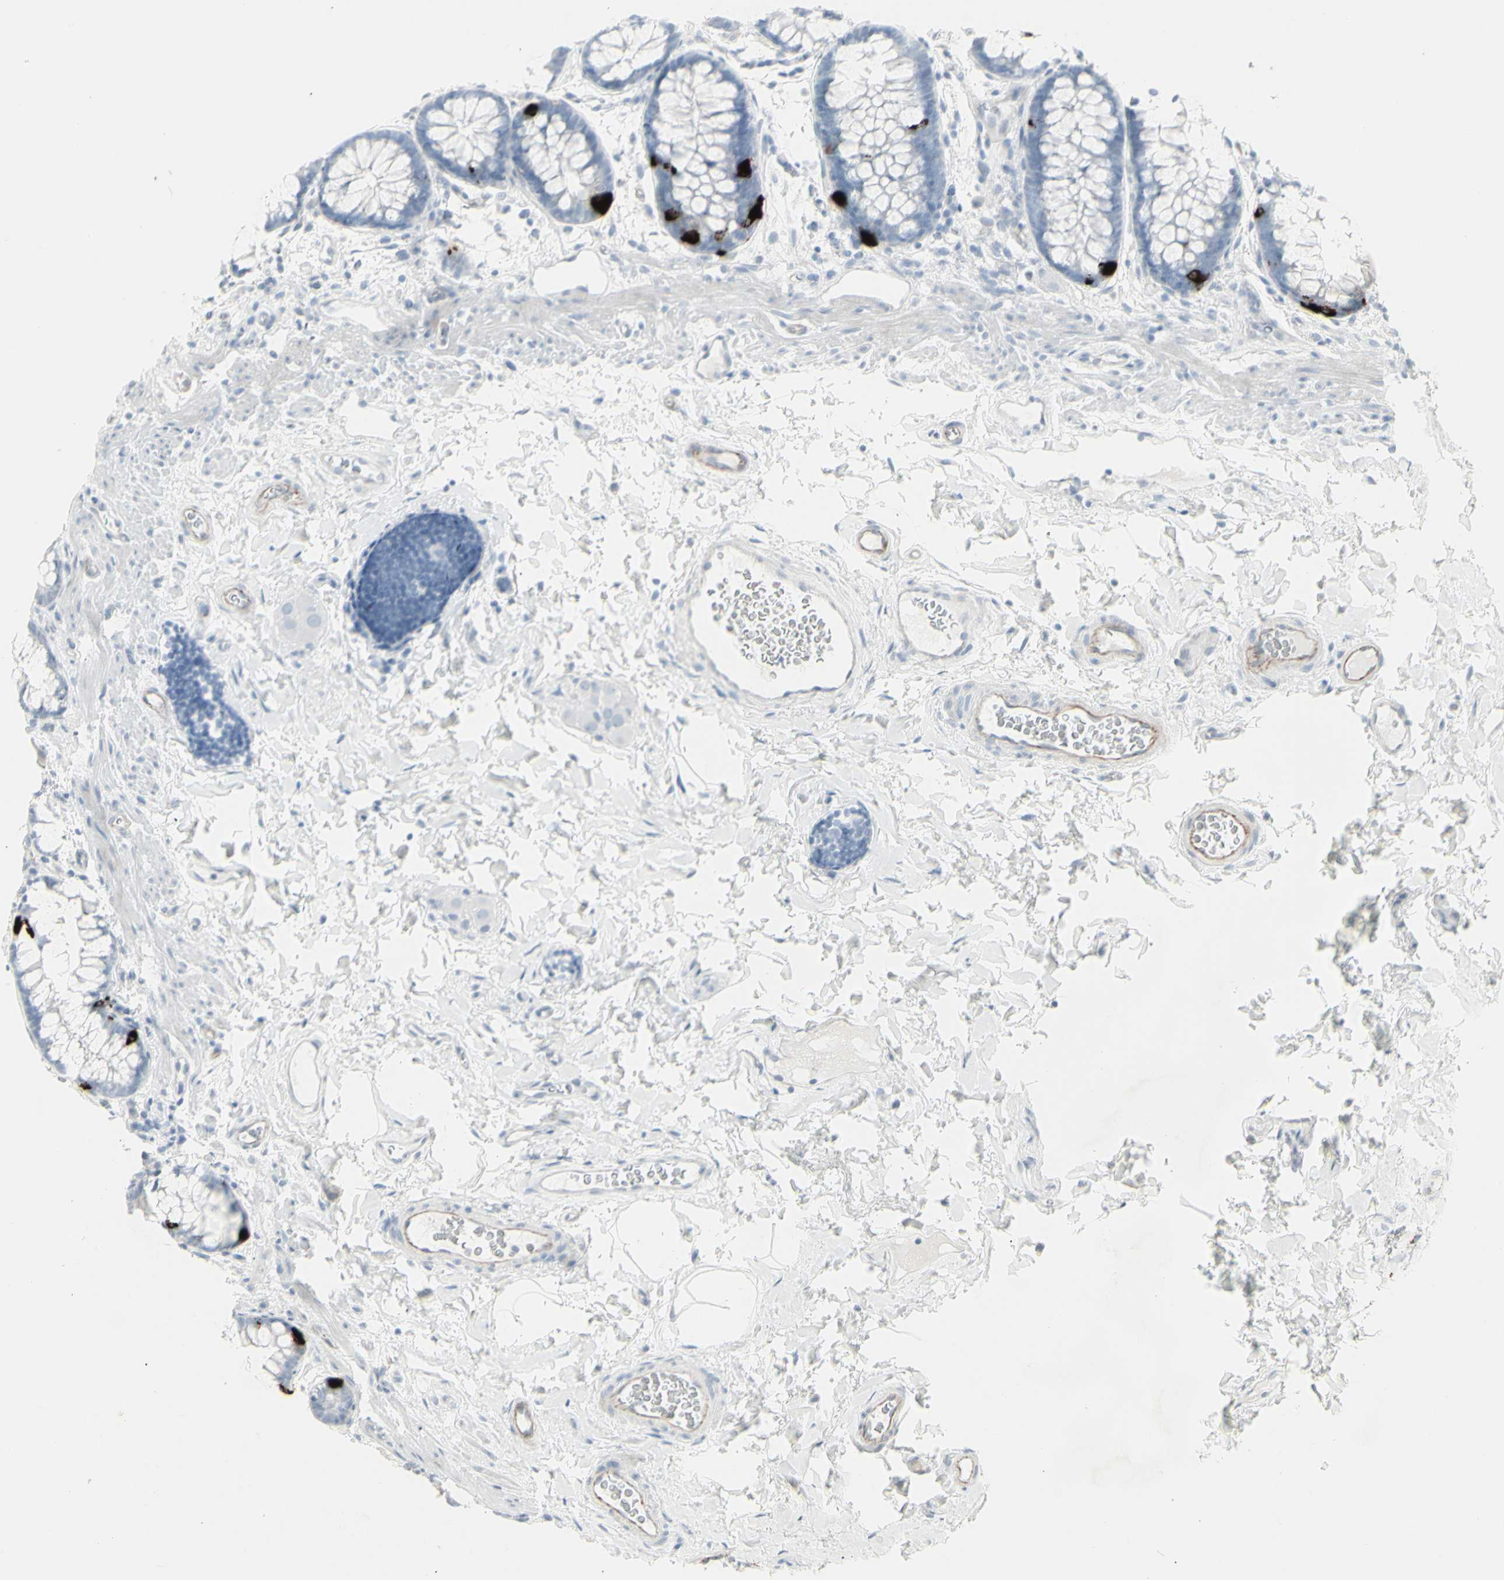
{"staining": {"intensity": "weak", "quantity": "25%-75%", "location": "cytoplasmic/membranous"}, "tissue": "colon", "cell_type": "Endothelial cells", "image_type": "normal", "snomed": [{"axis": "morphology", "description": "Normal tissue, NOS"}, {"axis": "topography", "description": "Colon"}], "caption": "This is an image of immunohistochemistry staining of unremarkable colon, which shows weak positivity in the cytoplasmic/membranous of endothelial cells.", "gene": "YBX2", "patient": {"sex": "female", "age": 80}}